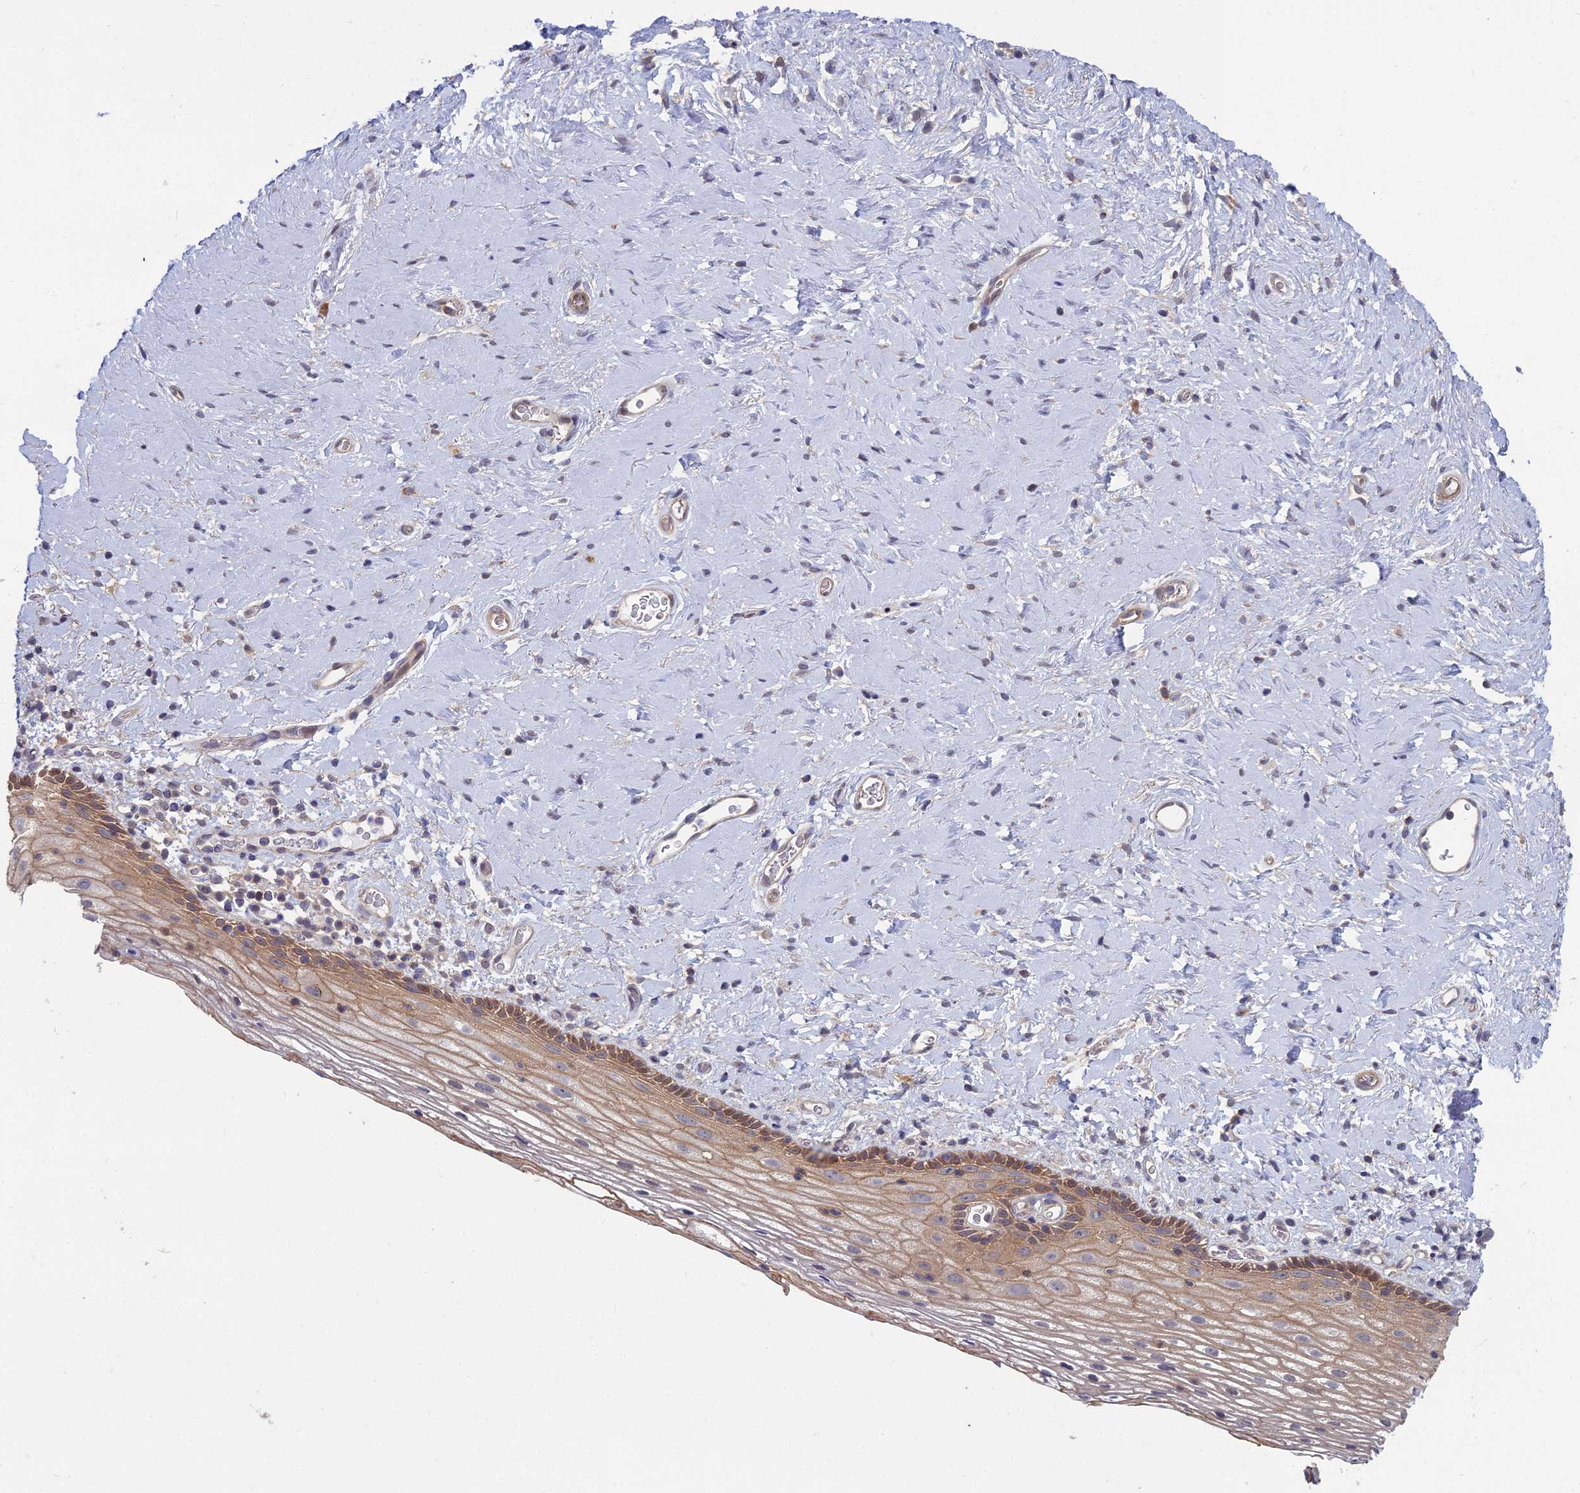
{"staining": {"intensity": "moderate", "quantity": ">75%", "location": "cytoplasmic/membranous"}, "tissue": "vagina", "cell_type": "Squamous epithelial cells", "image_type": "normal", "snomed": [{"axis": "morphology", "description": "Normal tissue, NOS"}, {"axis": "morphology", "description": "Adenocarcinoma, NOS"}, {"axis": "topography", "description": "Rectum"}, {"axis": "topography", "description": "Vagina"}], "caption": "Immunohistochemical staining of benign human vagina exhibits moderate cytoplasmic/membranous protein expression in about >75% of squamous epithelial cells. (DAB (3,3'-diaminobenzidine) = brown stain, brightfield microscopy at high magnification).", "gene": "OPA3", "patient": {"sex": "female", "age": 71}}